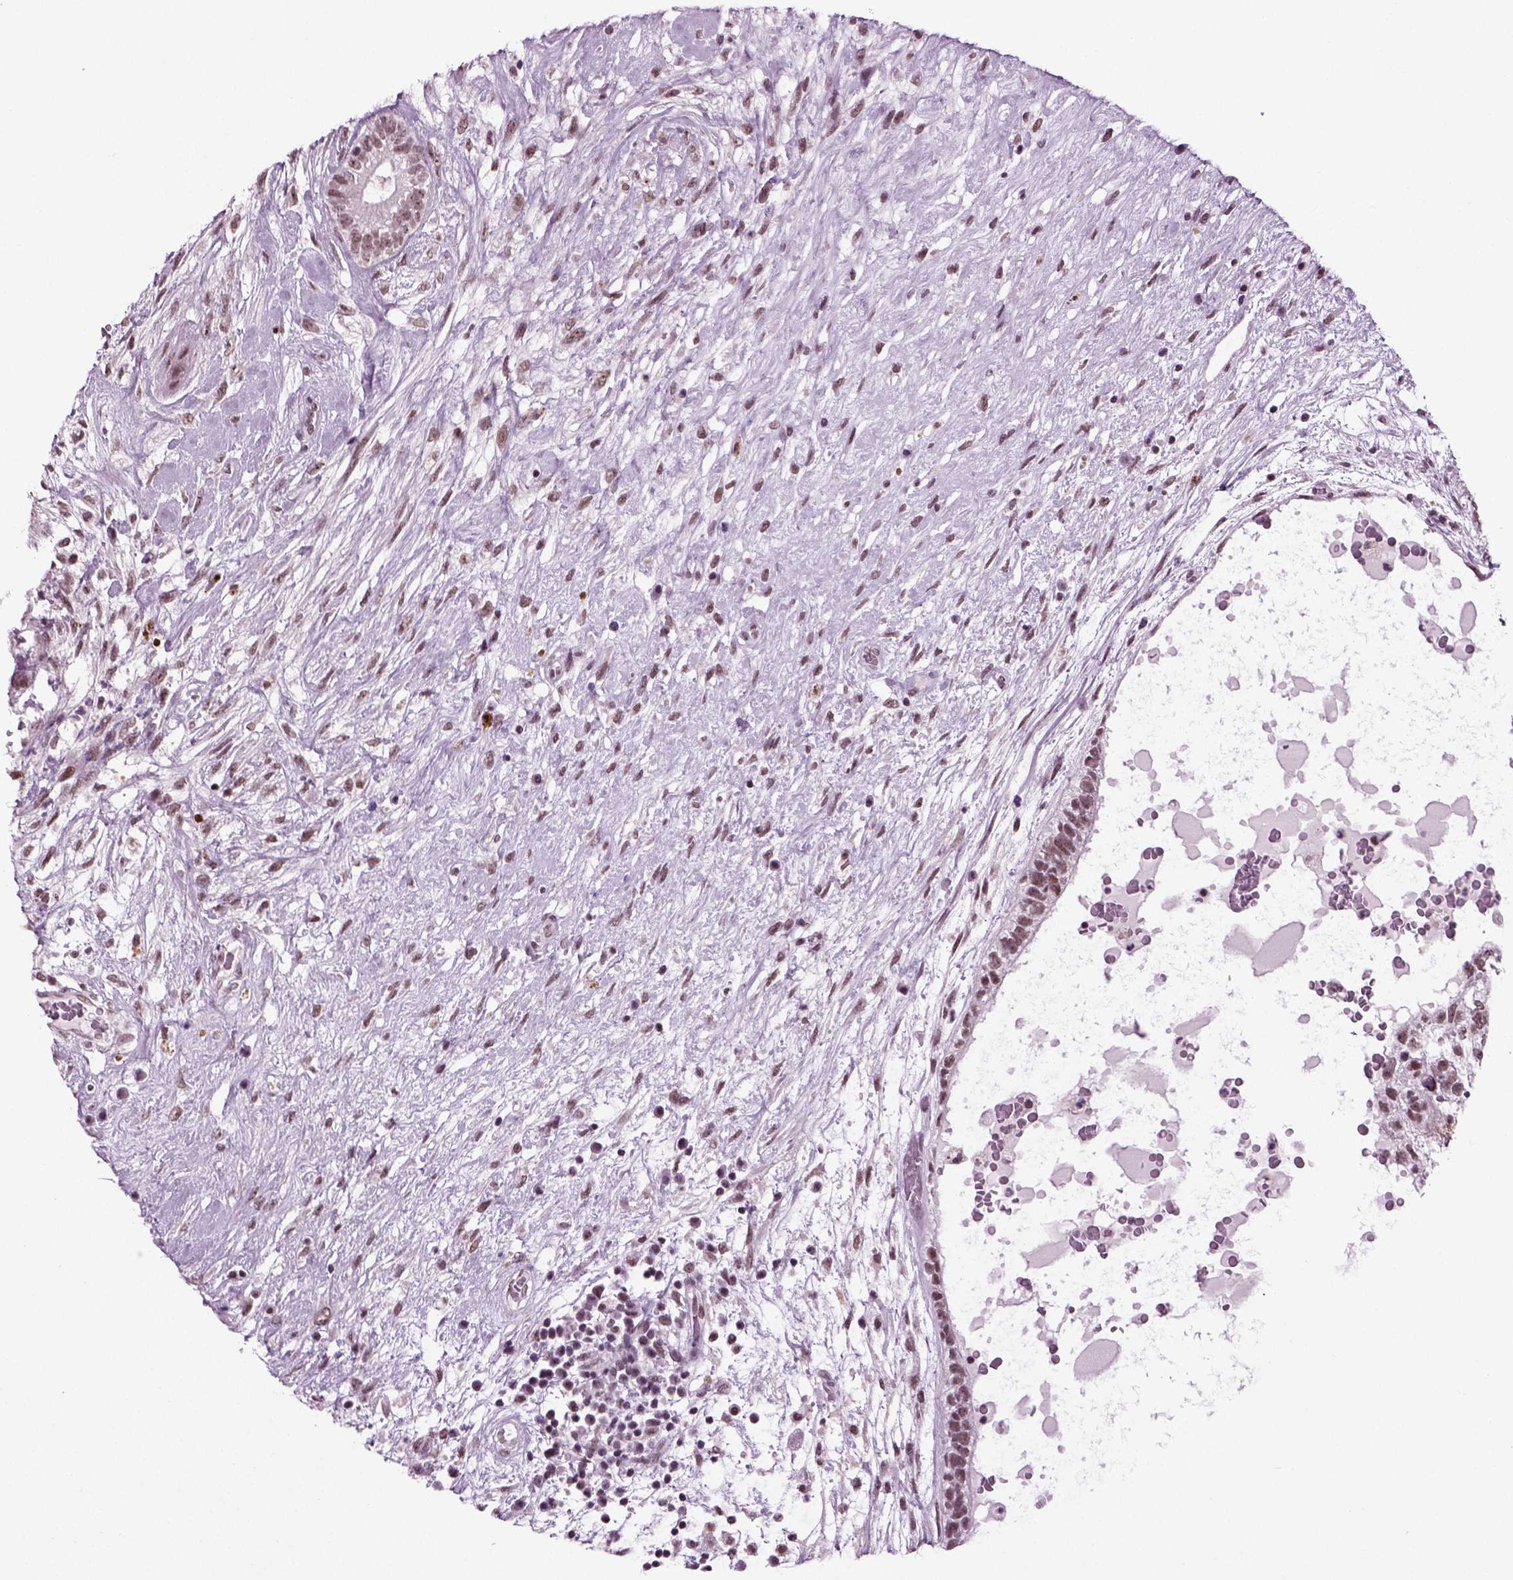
{"staining": {"intensity": "weak", "quantity": ">75%", "location": "nuclear"}, "tissue": "testis cancer", "cell_type": "Tumor cells", "image_type": "cancer", "snomed": [{"axis": "morphology", "description": "Normal tissue, NOS"}, {"axis": "morphology", "description": "Carcinoma, Embryonal, NOS"}, {"axis": "topography", "description": "Testis"}], "caption": "Human embryonal carcinoma (testis) stained for a protein (brown) displays weak nuclear positive positivity in approximately >75% of tumor cells.", "gene": "RCOR3", "patient": {"sex": "male", "age": 32}}